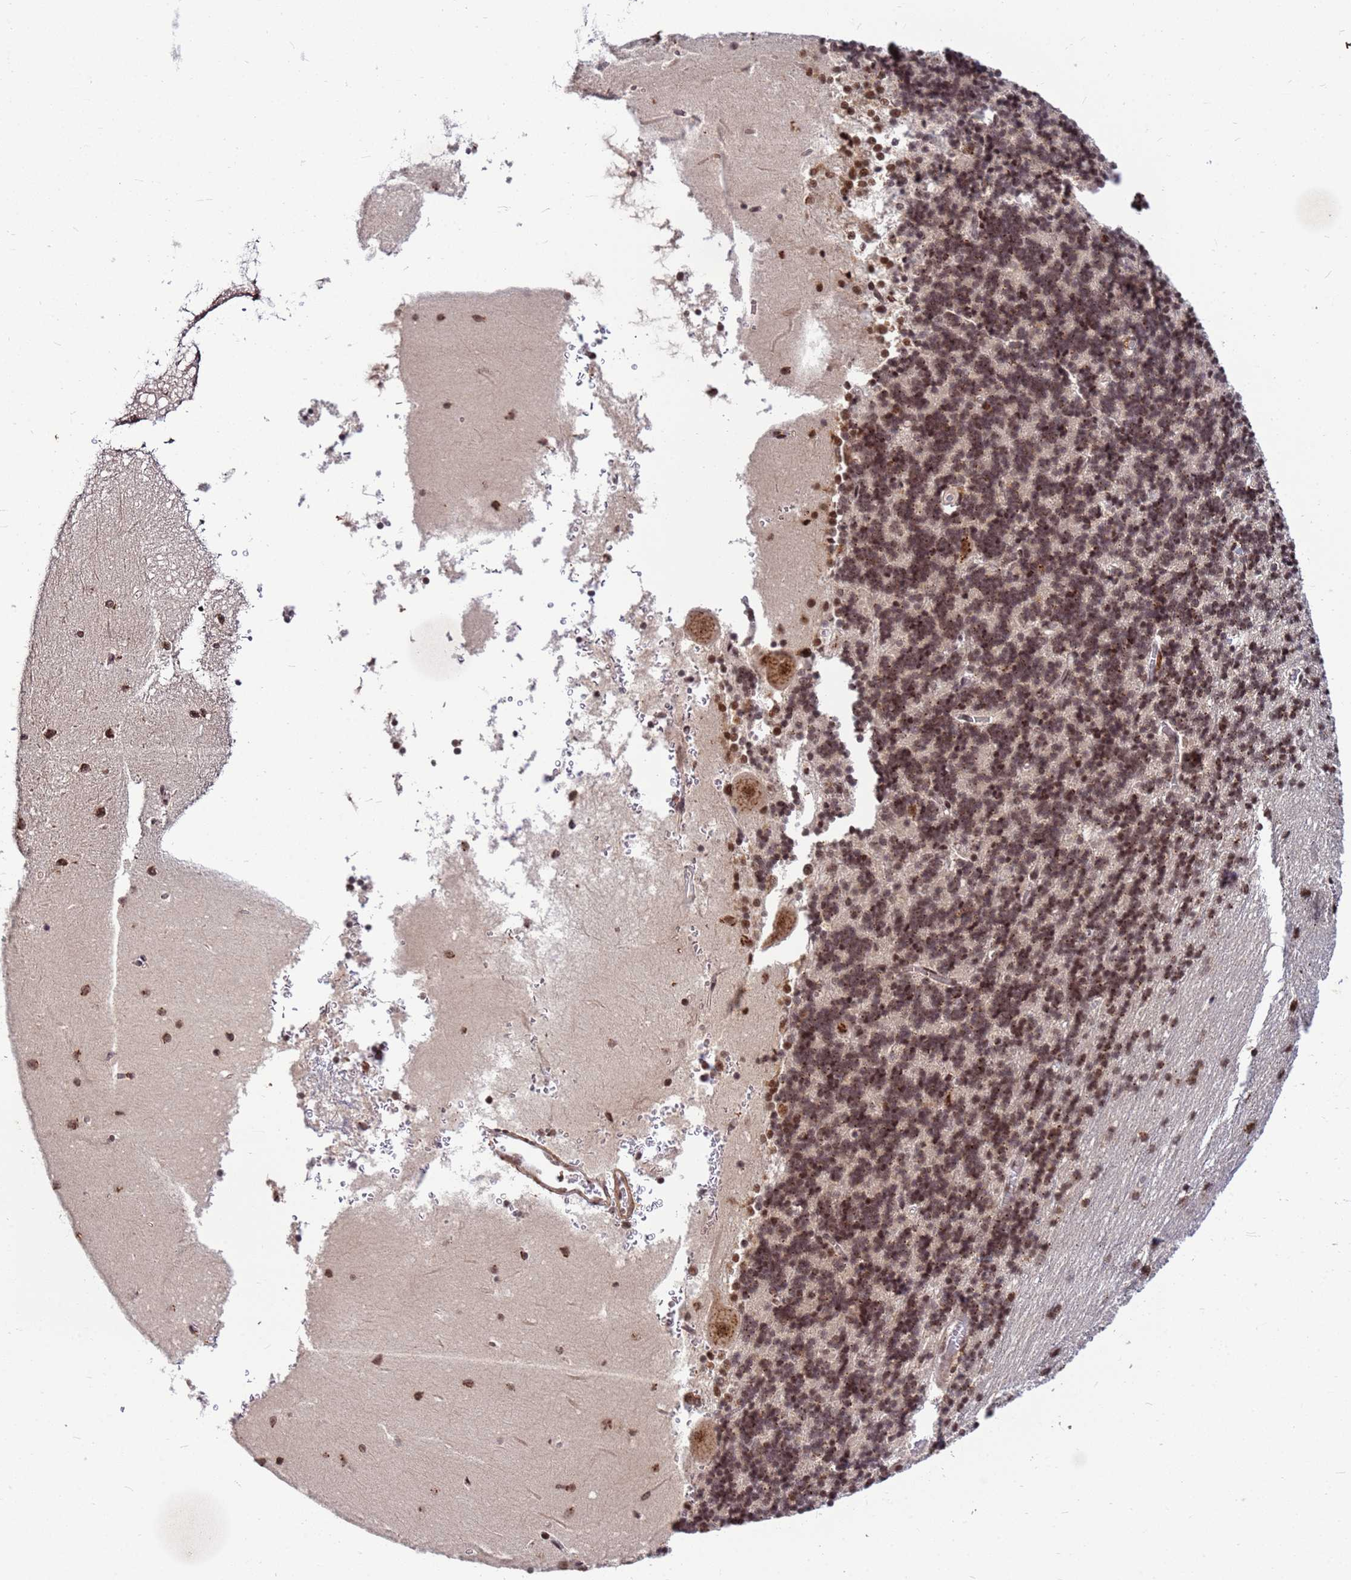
{"staining": {"intensity": "moderate", "quantity": ">75%", "location": "cytoplasmic/membranous,nuclear"}, "tissue": "cerebellum", "cell_type": "Cells in granular layer", "image_type": "normal", "snomed": [{"axis": "morphology", "description": "Normal tissue, NOS"}, {"axis": "topography", "description": "Cerebellum"}], "caption": "IHC (DAB (3,3'-diaminobenzidine)) staining of unremarkable human cerebellum demonstrates moderate cytoplasmic/membranous,nuclear protein expression in about >75% of cells in granular layer.", "gene": "NCBP2", "patient": {"sex": "male", "age": 37}}